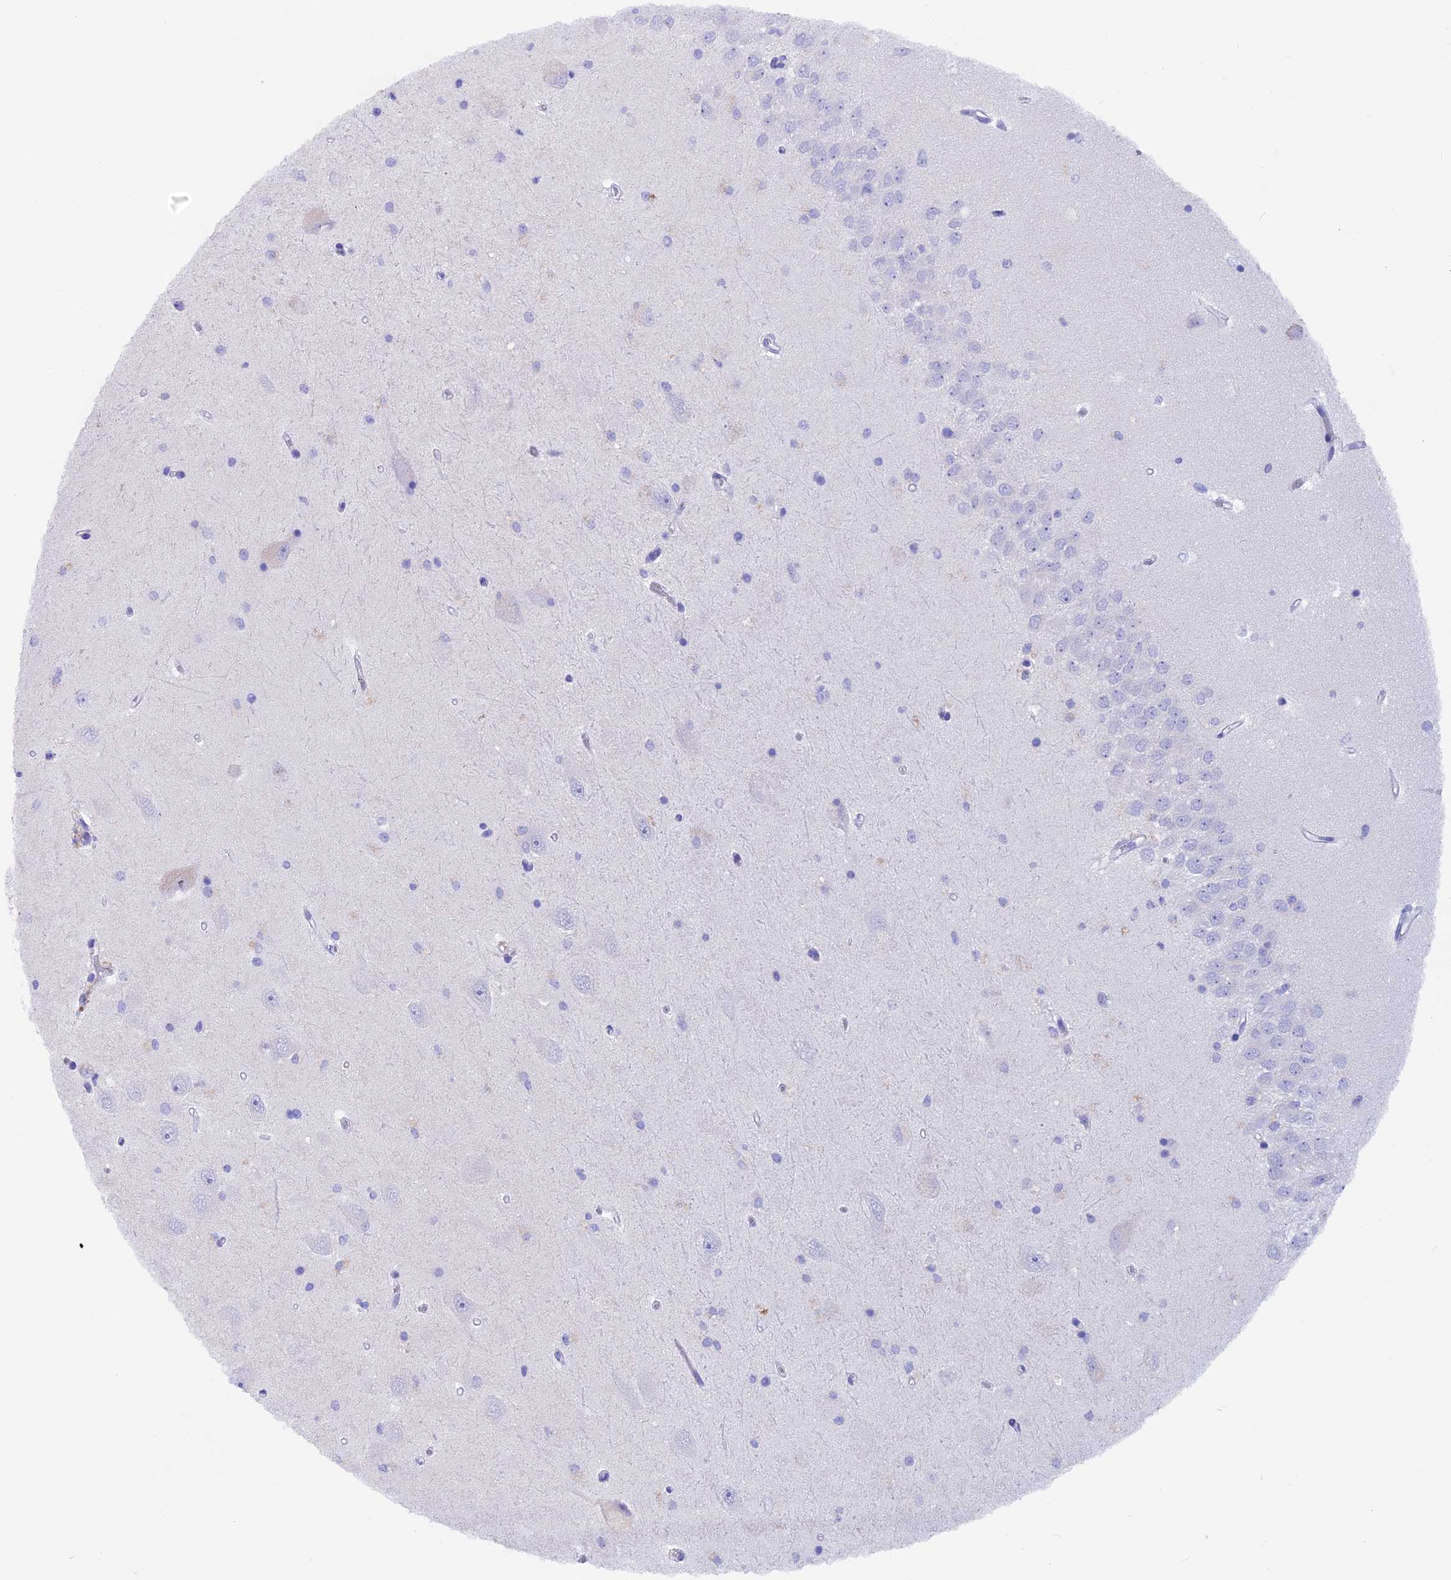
{"staining": {"intensity": "negative", "quantity": "none", "location": "none"}, "tissue": "hippocampus", "cell_type": "Glial cells", "image_type": "normal", "snomed": [{"axis": "morphology", "description": "Normal tissue, NOS"}, {"axis": "topography", "description": "Hippocampus"}], "caption": "An immunohistochemistry histopathology image of normal hippocampus is shown. There is no staining in glial cells of hippocampus.", "gene": "SNTN", "patient": {"sex": "male", "age": 45}}